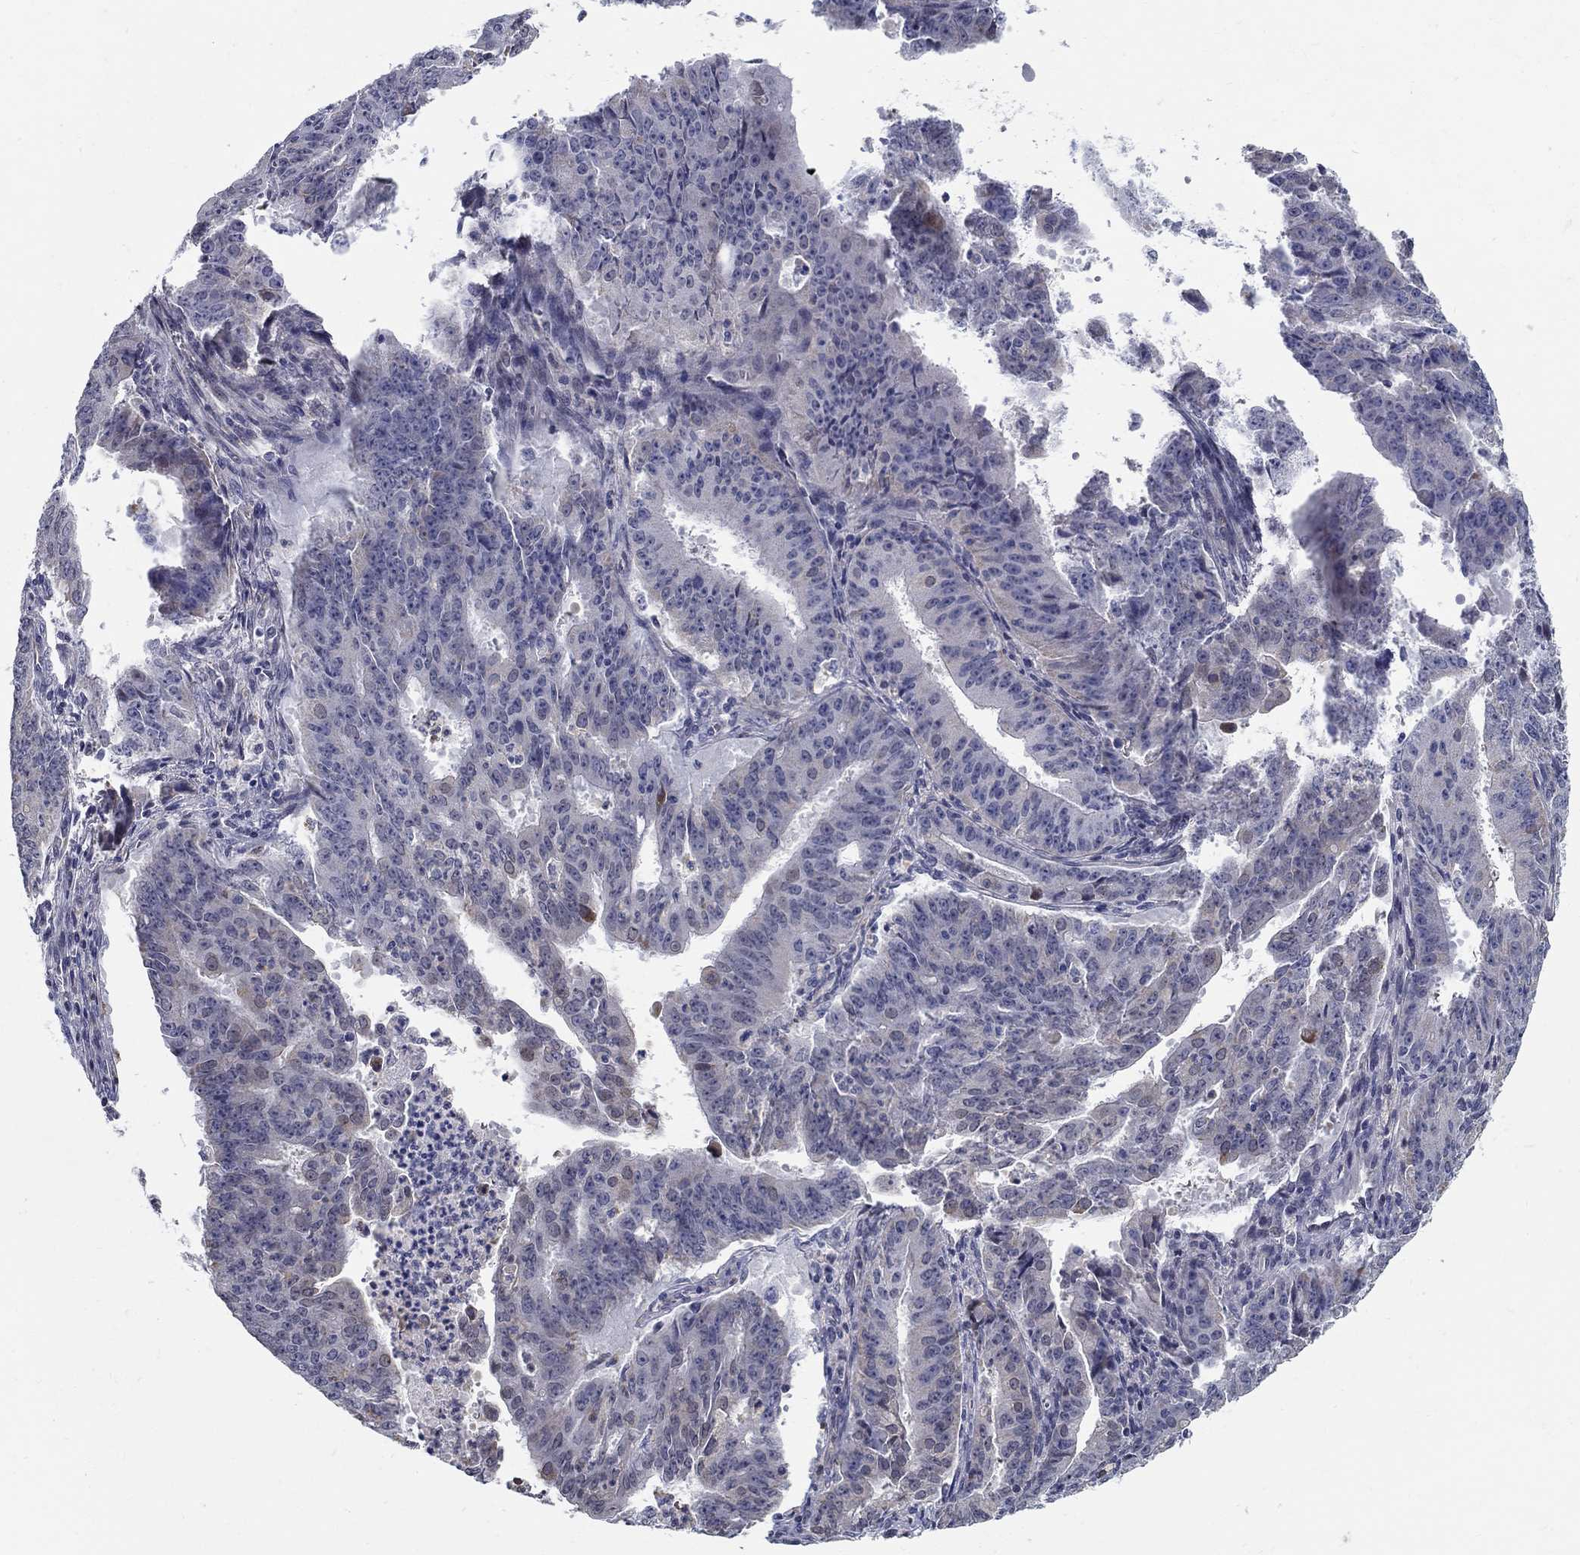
{"staining": {"intensity": "weak", "quantity": "<25%", "location": "cytoplasmic/membranous"}, "tissue": "ovarian cancer", "cell_type": "Tumor cells", "image_type": "cancer", "snomed": [{"axis": "morphology", "description": "Carcinoma, endometroid"}, {"axis": "topography", "description": "Ovary"}], "caption": "Ovarian endometroid carcinoma stained for a protein using immunohistochemistry (IHC) reveals no positivity tumor cells.", "gene": "C16orf46", "patient": {"sex": "female", "age": 42}}